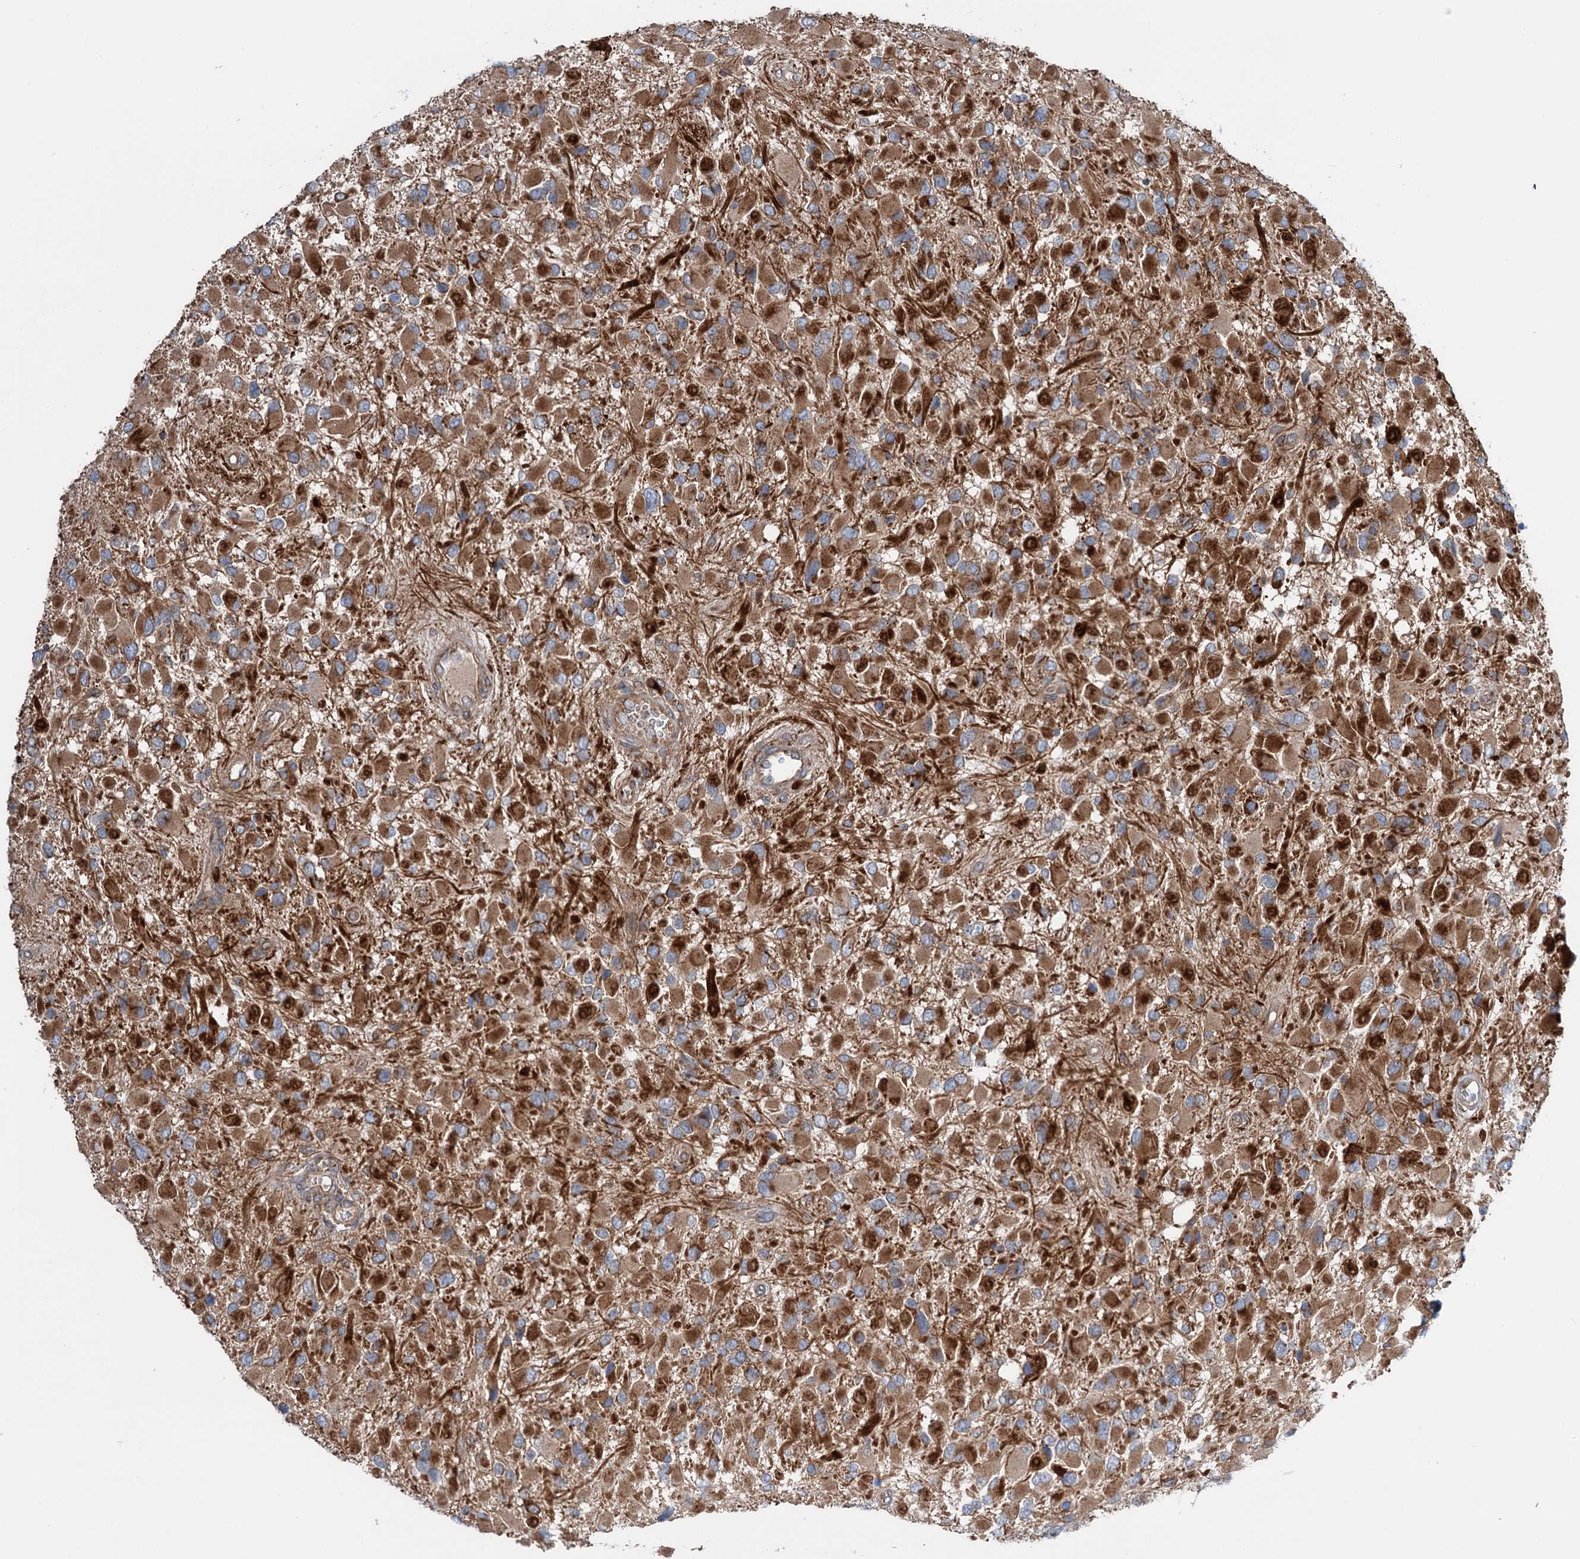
{"staining": {"intensity": "strong", "quantity": ">75%", "location": "cytoplasmic/membranous"}, "tissue": "glioma", "cell_type": "Tumor cells", "image_type": "cancer", "snomed": [{"axis": "morphology", "description": "Glioma, malignant, High grade"}, {"axis": "topography", "description": "Brain"}], "caption": "Tumor cells reveal high levels of strong cytoplasmic/membranous staining in approximately >75% of cells in malignant glioma (high-grade).", "gene": "CALCOCO1", "patient": {"sex": "male", "age": 53}}